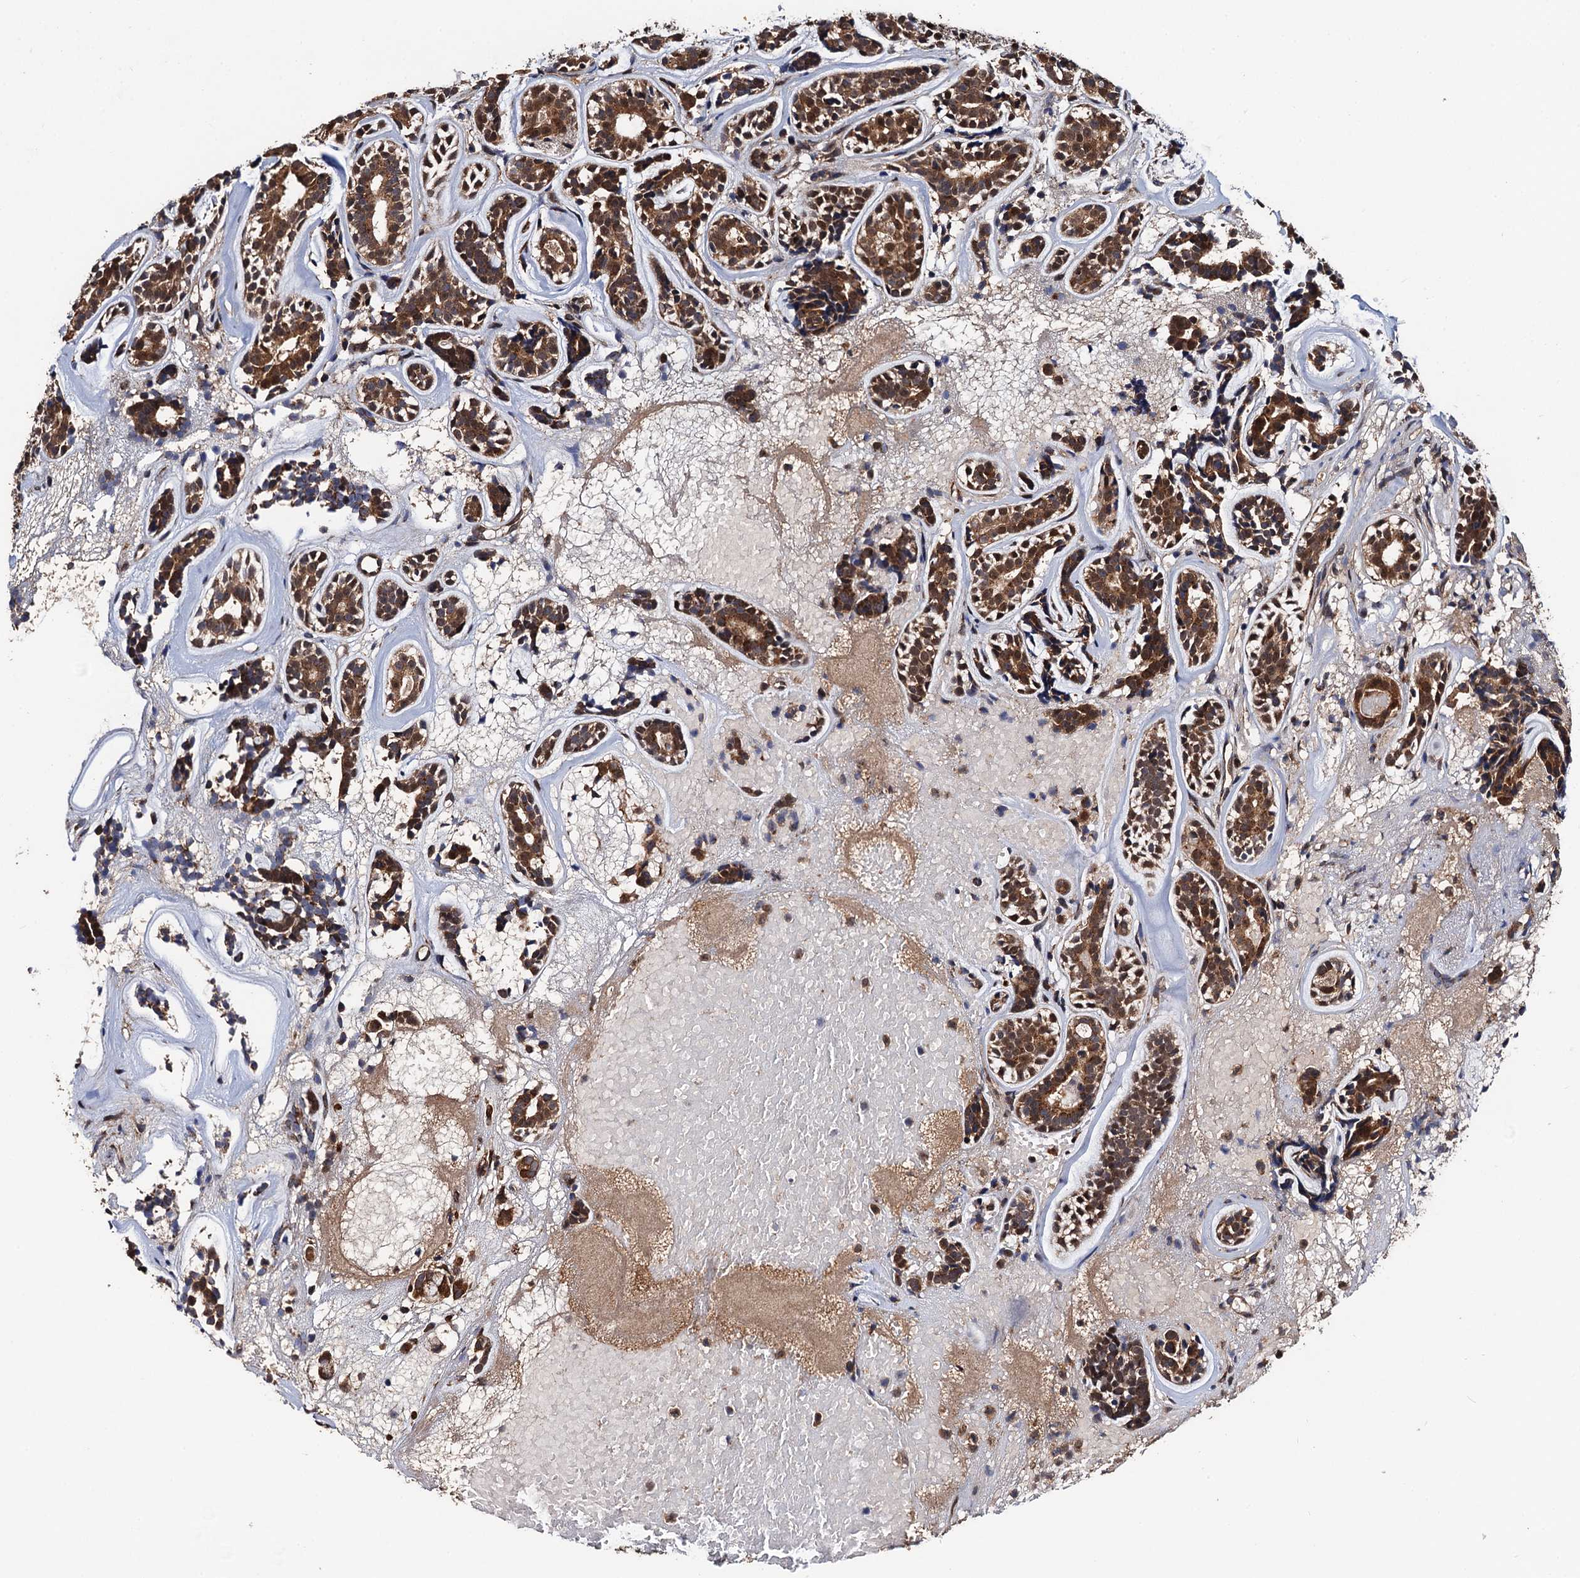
{"staining": {"intensity": "moderate", "quantity": ">75%", "location": "cytoplasmic/membranous"}, "tissue": "head and neck cancer", "cell_type": "Tumor cells", "image_type": "cancer", "snomed": [{"axis": "morphology", "description": "Adenocarcinoma, NOS"}, {"axis": "topography", "description": "Subcutis"}, {"axis": "topography", "description": "Head-Neck"}], "caption": "Approximately >75% of tumor cells in head and neck cancer (adenocarcinoma) reveal moderate cytoplasmic/membranous protein positivity as visualized by brown immunohistochemical staining.", "gene": "MIER2", "patient": {"sex": "female", "age": 73}}